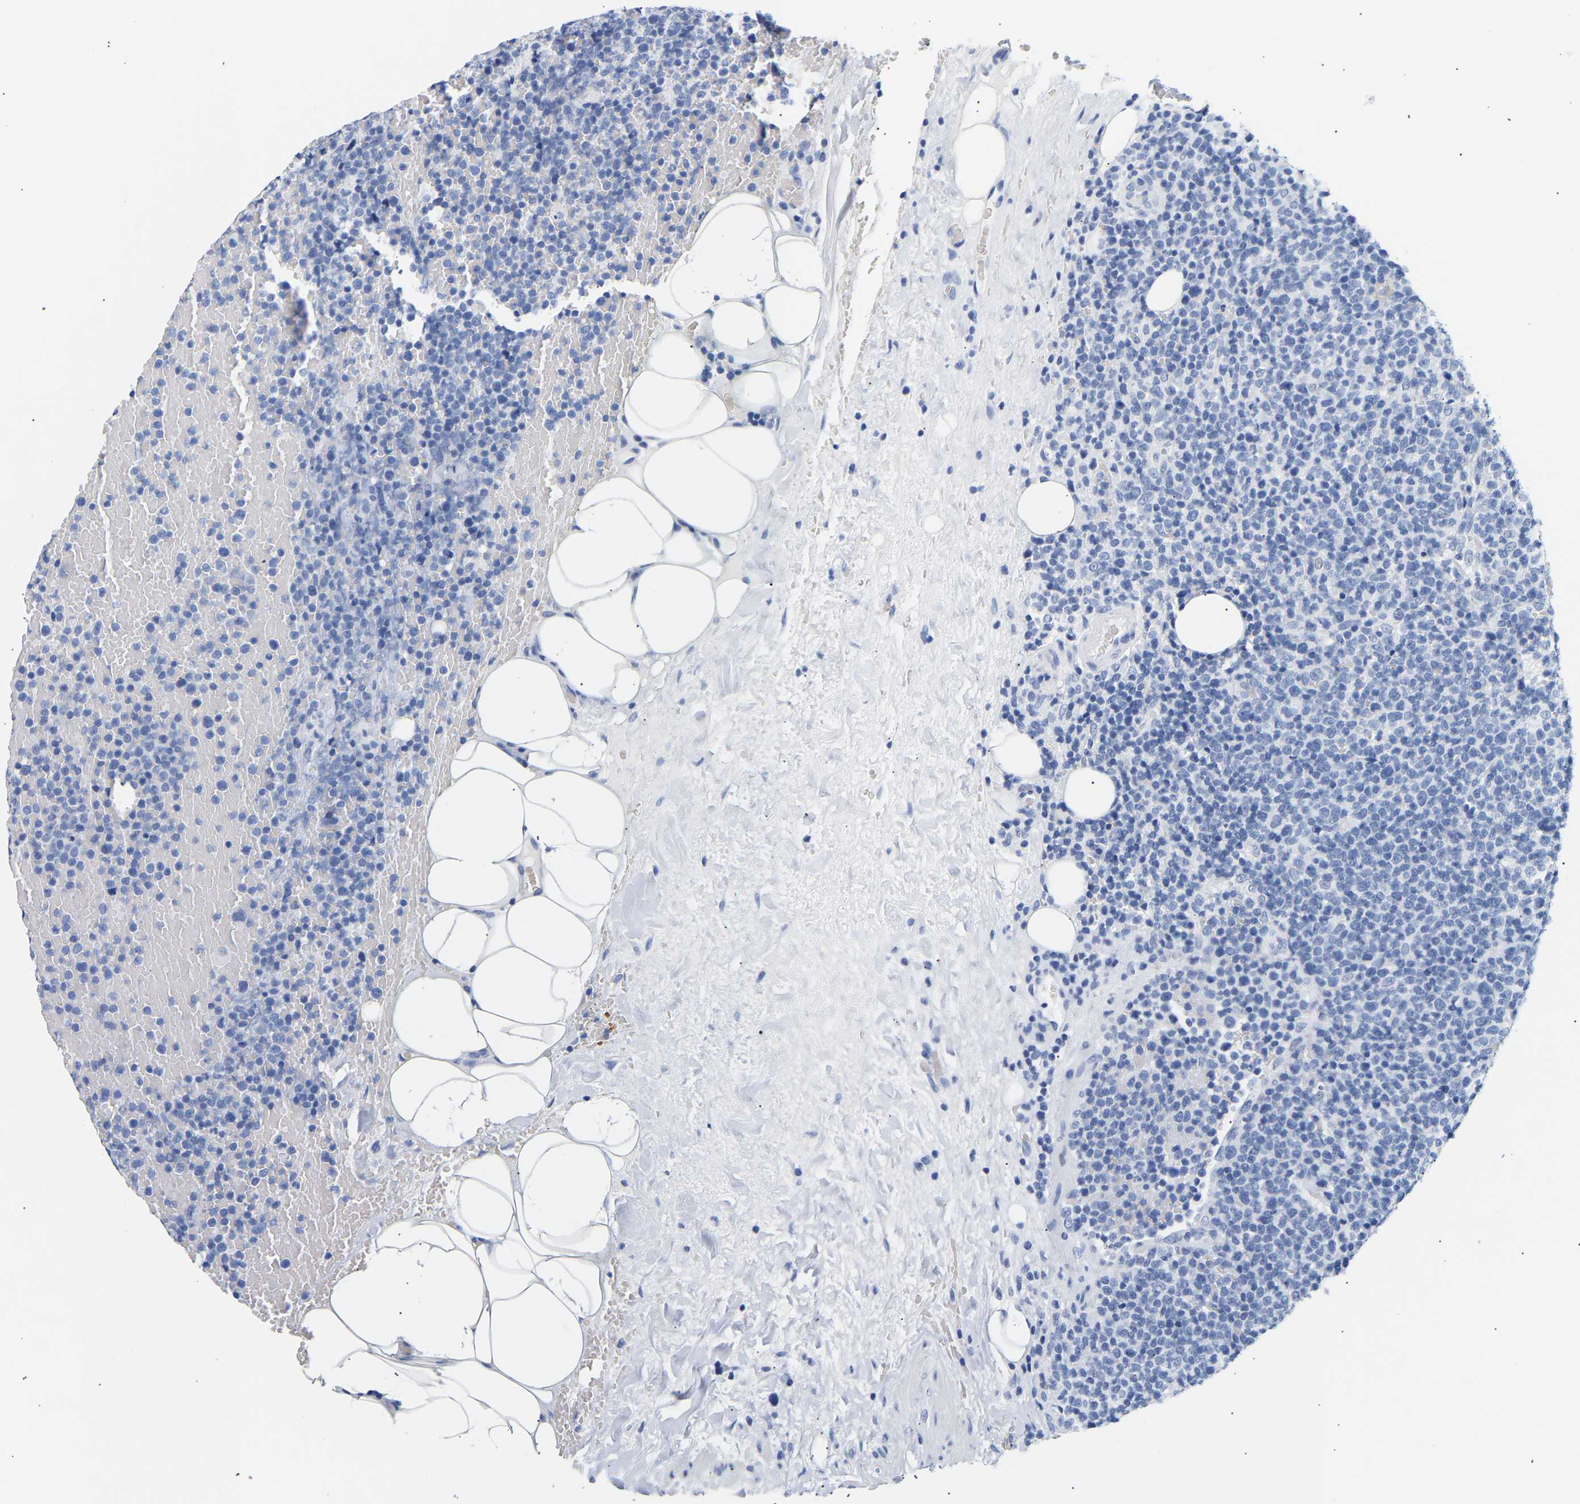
{"staining": {"intensity": "negative", "quantity": "none", "location": "none"}, "tissue": "lymphoma", "cell_type": "Tumor cells", "image_type": "cancer", "snomed": [{"axis": "morphology", "description": "Malignant lymphoma, non-Hodgkin's type, High grade"}, {"axis": "topography", "description": "Lymph node"}], "caption": "A high-resolution histopathology image shows immunohistochemistry staining of malignant lymphoma, non-Hodgkin's type (high-grade), which demonstrates no significant positivity in tumor cells.", "gene": "SPINK2", "patient": {"sex": "male", "age": 61}}